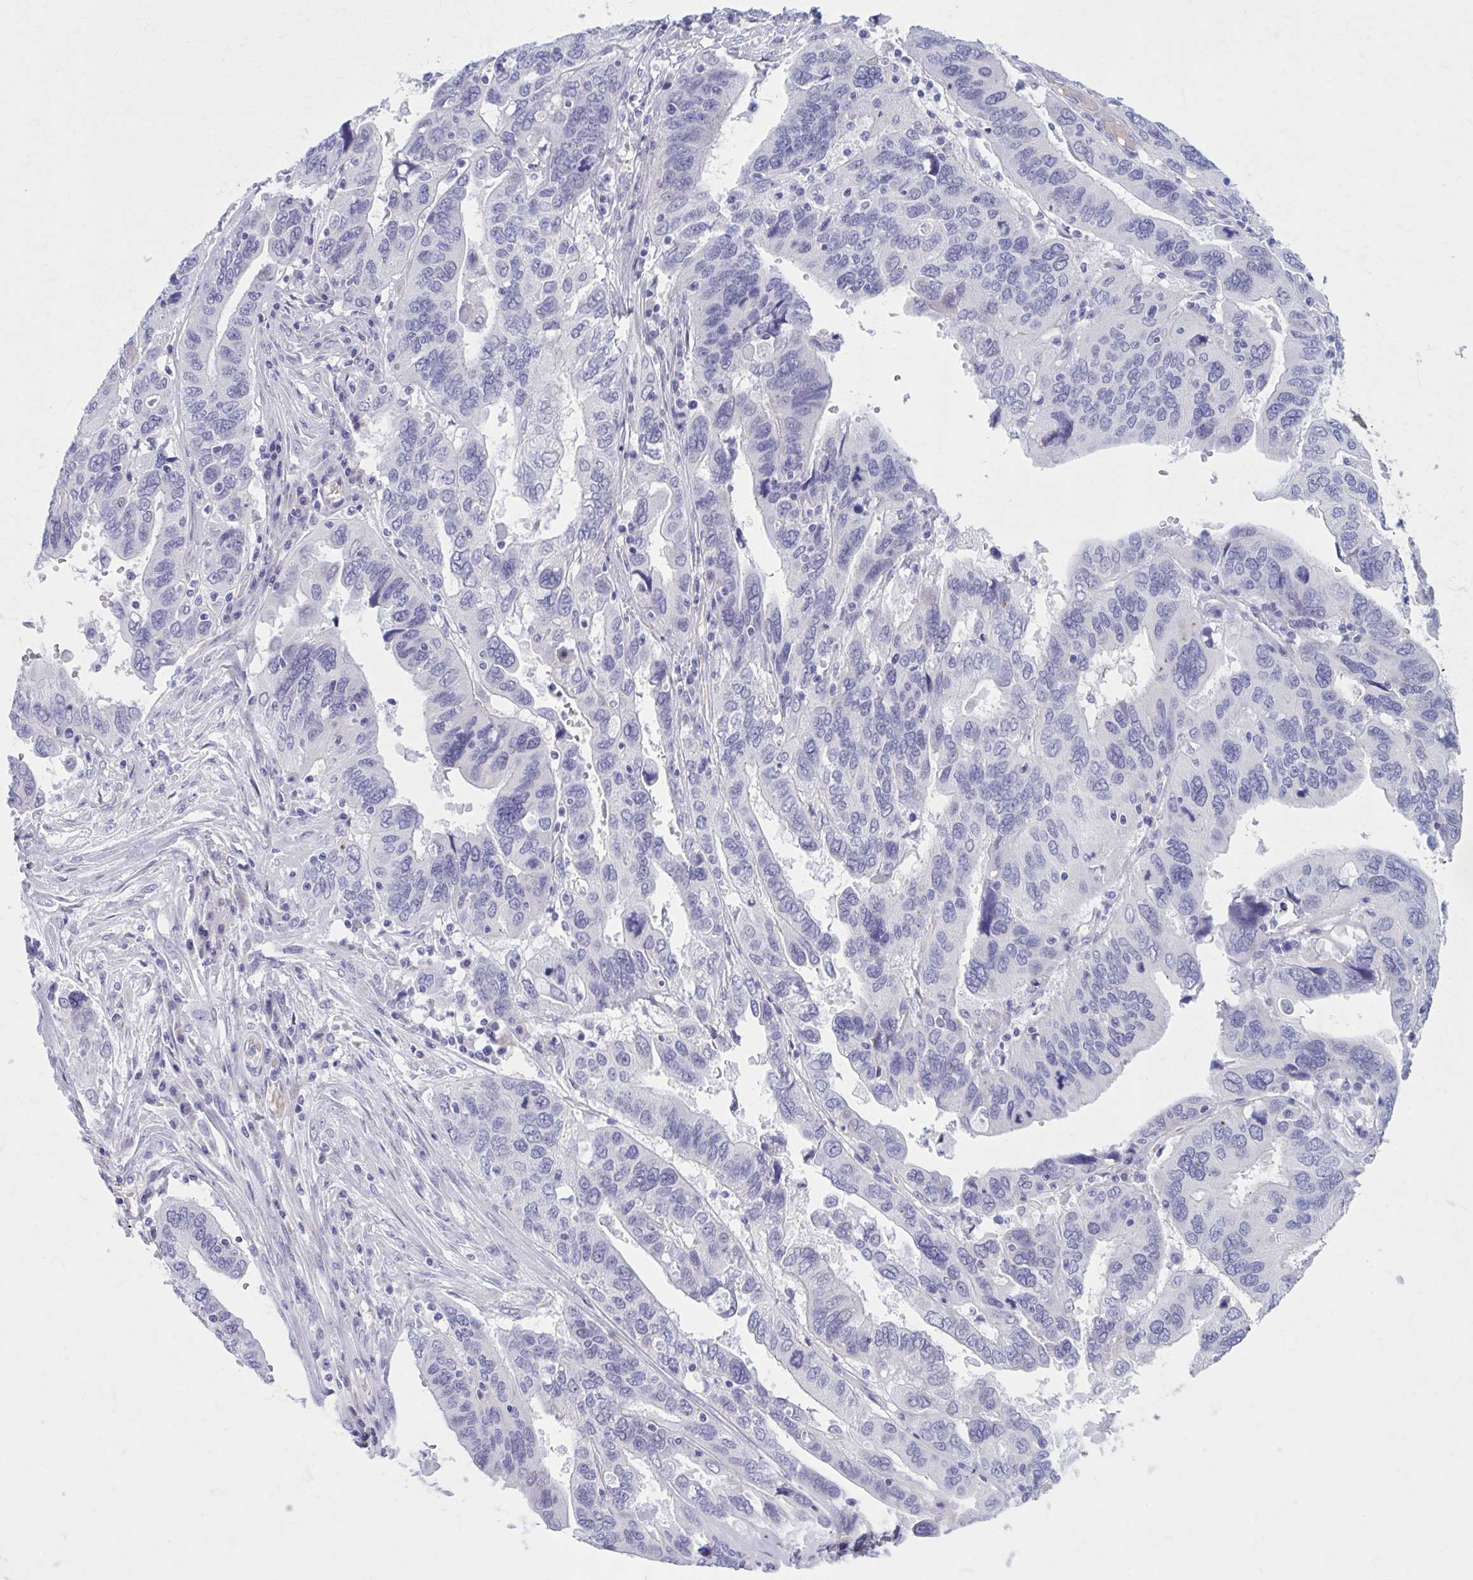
{"staining": {"intensity": "negative", "quantity": "none", "location": "none"}, "tissue": "ovarian cancer", "cell_type": "Tumor cells", "image_type": "cancer", "snomed": [{"axis": "morphology", "description": "Cystadenocarcinoma, serous, NOS"}, {"axis": "topography", "description": "Ovary"}], "caption": "A photomicrograph of ovarian cancer stained for a protein exhibits no brown staining in tumor cells.", "gene": "CCDC105", "patient": {"sex": "female", "age": 79}}